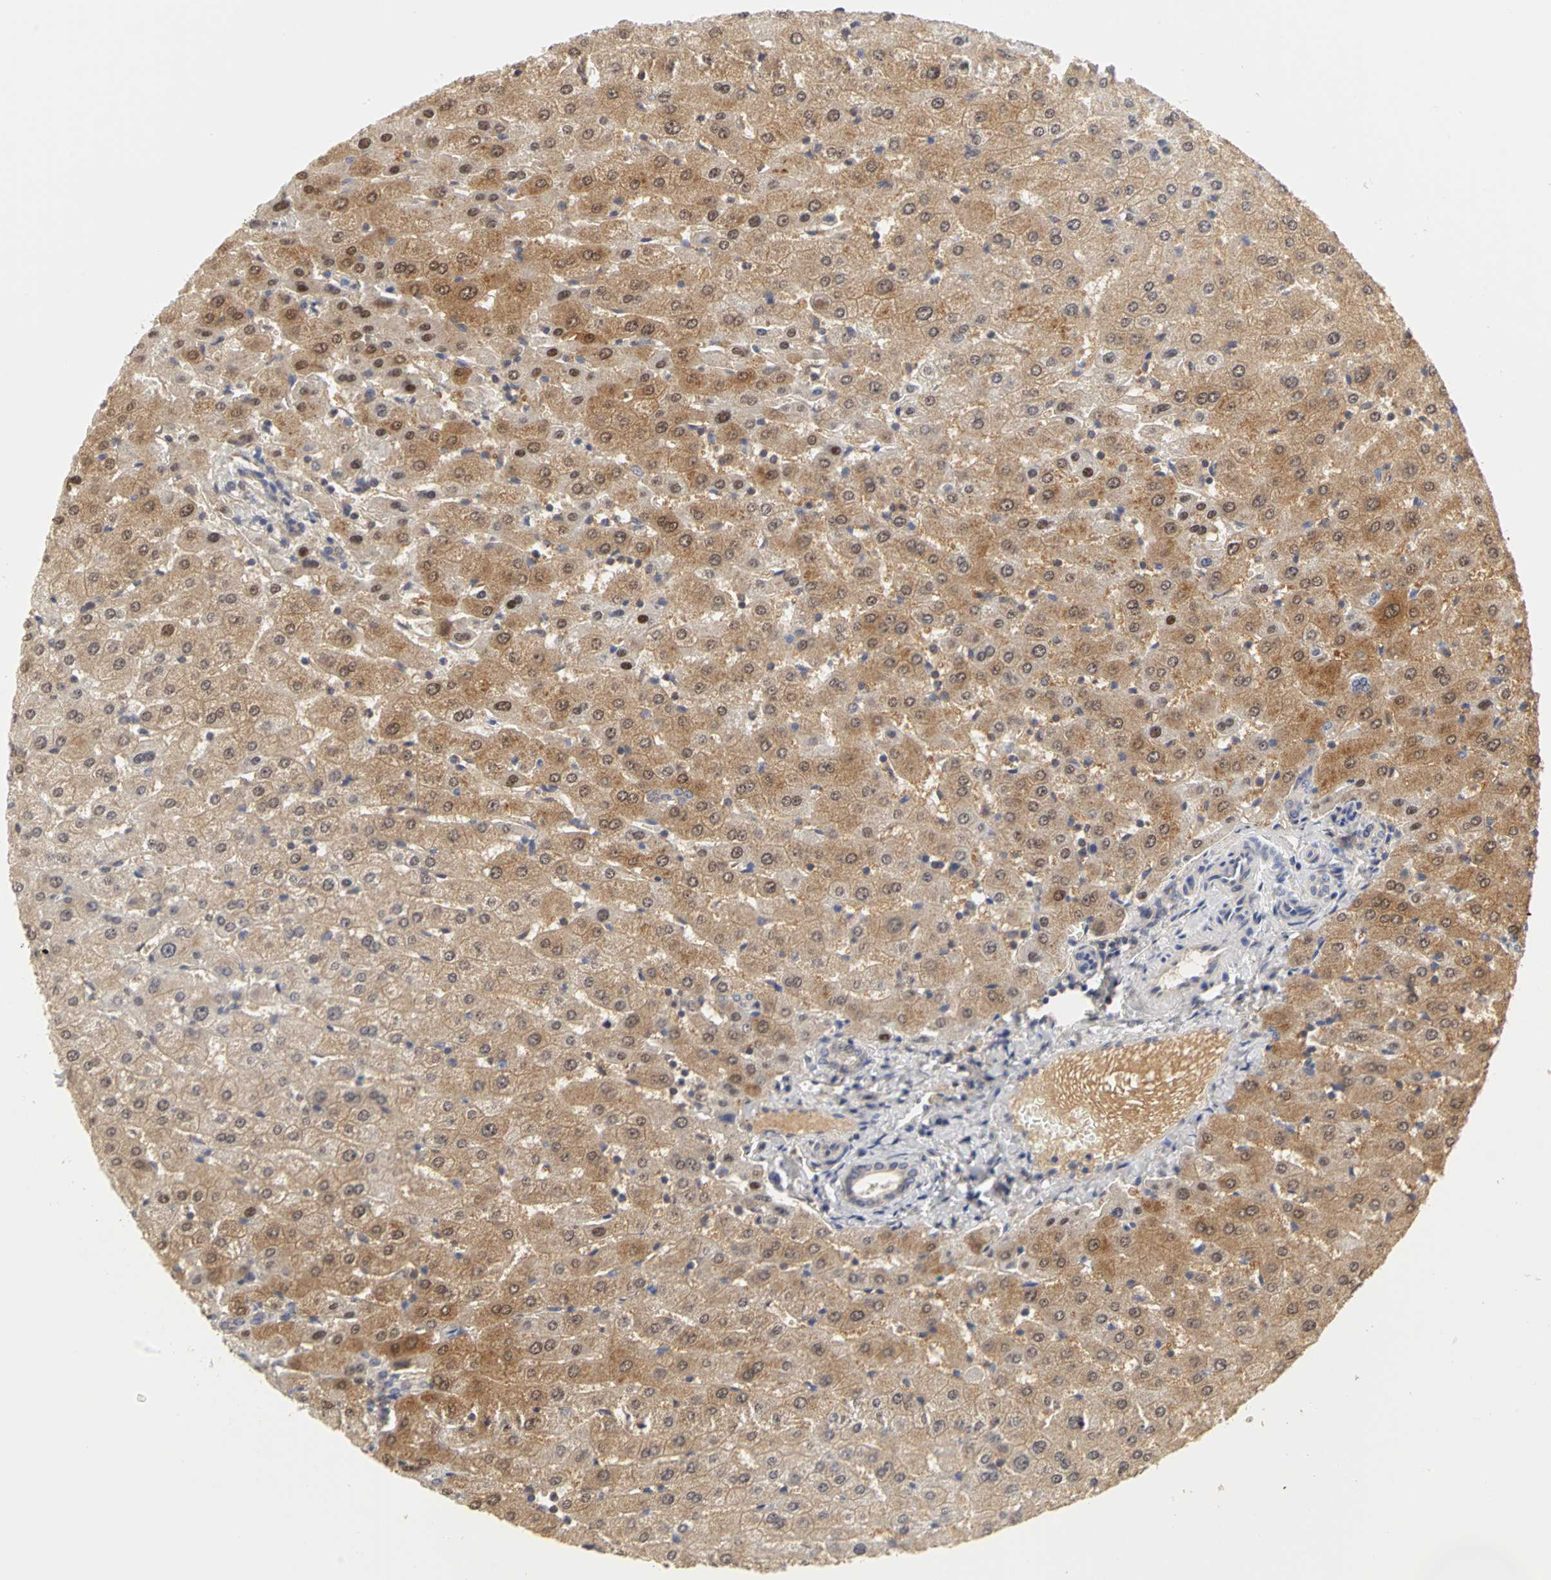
{"staining": {"intensity": "weak", "quantity": ">75%", "location": "cytoplasmic/membranous"}, "tissue": "liver", "cell_type": "Cholangiocytes", "image_type": "normal", "snomed": [{"axis": "morphology", "description": "Normal tissue, NOS"}, {"axis": "morphology", "description": "Fibrosis, NOS"}, {"axis": "topography", "description": "Liver"}], "caption": "Brown immunohistochemical staining in benign human liver demonstrates weak cytoplasmic/membranous staining in approximately >75% of cholangiocytes.", "gene": "IRAK1", "patient": {"sex": "female", "age": 29}}